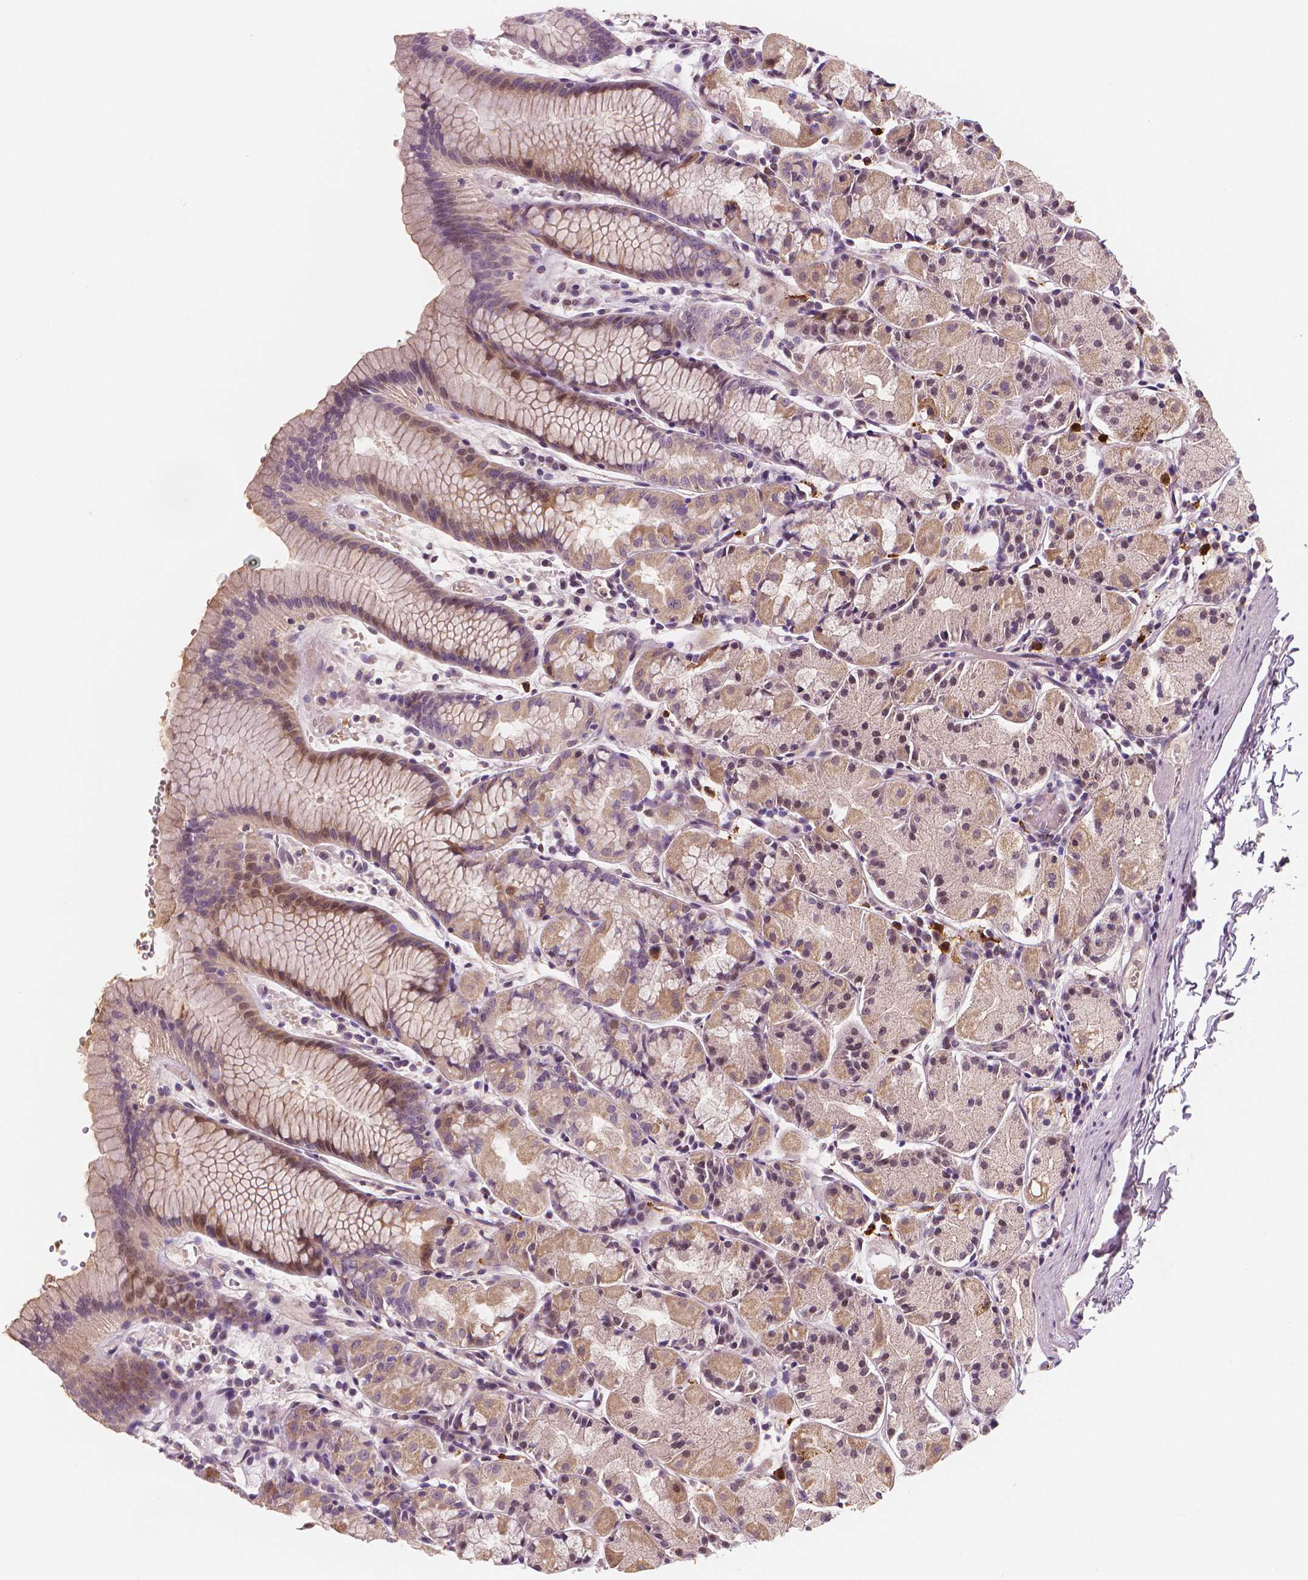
{"staining": {"intensity": "weak", "quantity": "25%-75%", "location": "cytoplasmic/membranous,nuclear"}, "tissue": "stomach", "cell_type": "Glandular cells", "image_type": "normal", "snomed": [{"axis": "morphology", "description": "Normal tissue, NOS"}, {"axis": "topography", "description": "Stomach, upper"}], "caption": "Immunohistochemical staining of normal human stomach exhibits weak cytoplasmic/membranous,nuclear protein positivity in approximately 25%-75% of glandular cells.", "gene": "RNASE7", "patient": {"sex": "male", "age": 47}}